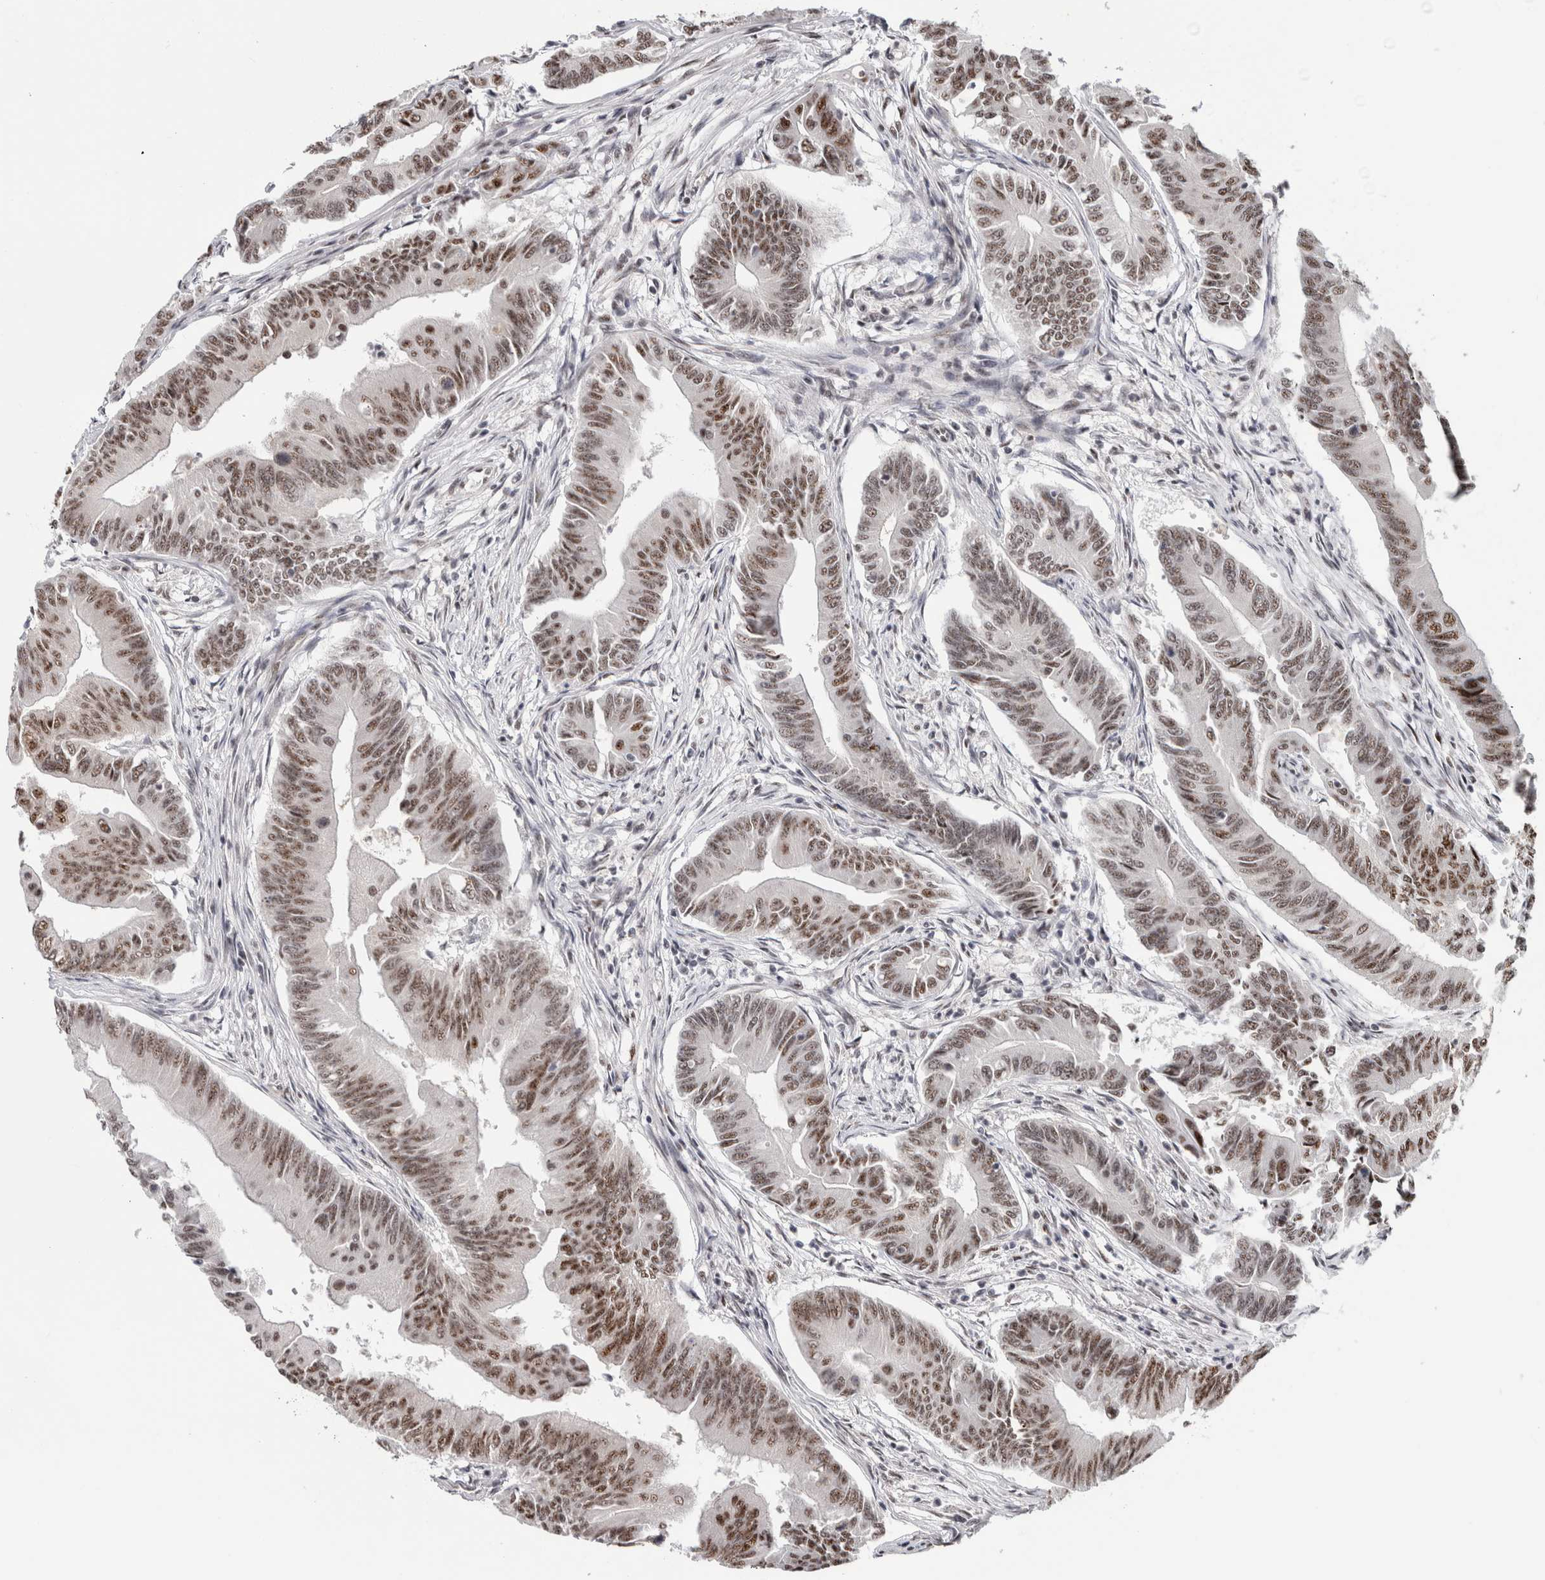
{"staining": {"intensity": "moderate", "quantity": ">75%", "location": "nuclear"}, "tissue": "colorectal cancer", "cell_type": "Tumor cells", "image_type": "cancer", "snomed": [{"axis": "morphology", "description": "Adenoma, NOS"}, {"axis": "morphology", "description": "Adenocarcinoma, NOS"}, {"axis": "topography", "description": "Colon"}], "caption": "Human colorectal adenocarcinoma stained for a protein (brown) exhibits moderate nuclear positive positivity in approximately >75% of tumor cells.", "gene": "MKNK1", "patient": {"sex": "male", "age": 79}}